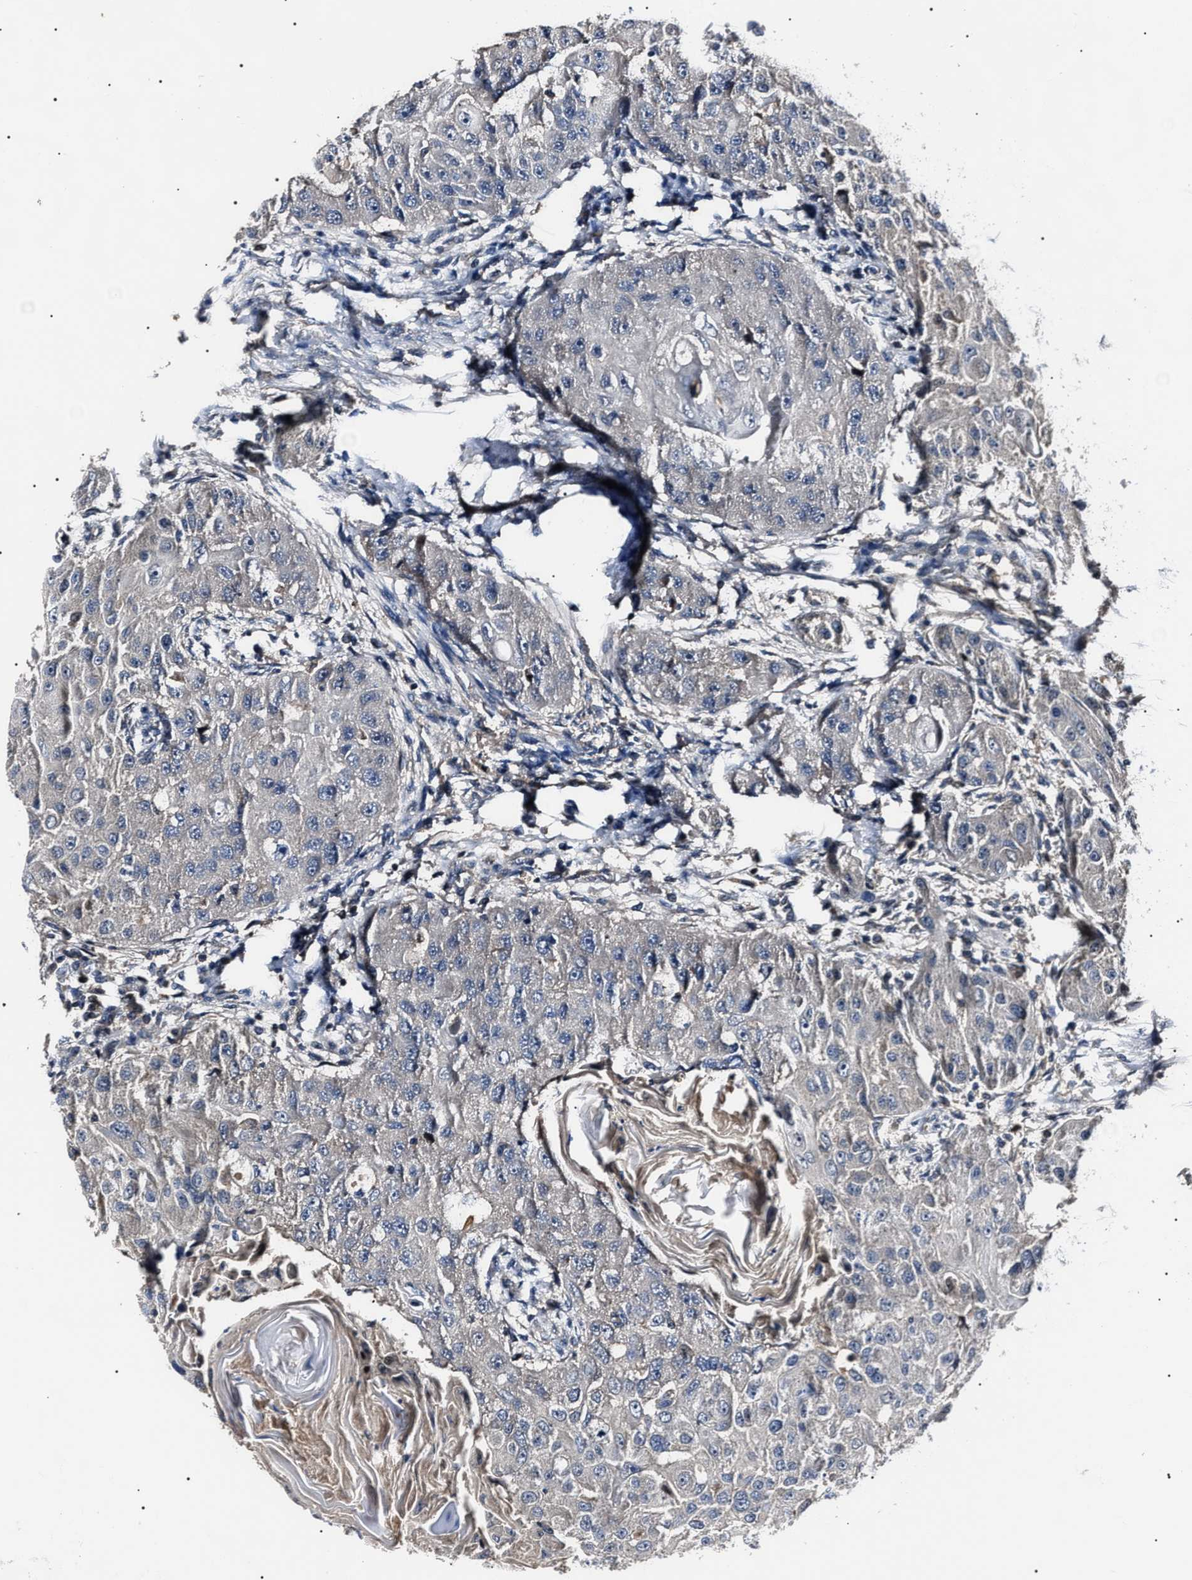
{"staining": {"intensity": "negative", "quantity": "none", "location": "none"}, "tissue": "head and neck cancer", "cell_type": "Tumor cells", "image_type": "cancer", "snomed": [{"axis": "morphology", "description": "Normal tissue, NOS"}, {"axis": "morphology", "description": "Squamous cell carcinoma, NOS"}, {"axis": "topography", "description": "Skeletal muscle"}, {"axis": "topography", "description": "Head-Neck"}], "caption": "Head and neck cancer (squamous cell carcinoma) stained for a protein using immunohistochemistry (IHC) reveals no positivity tumor cells.", "gene": "IFT81", "patient": {"sex": "male", "age": 51}}